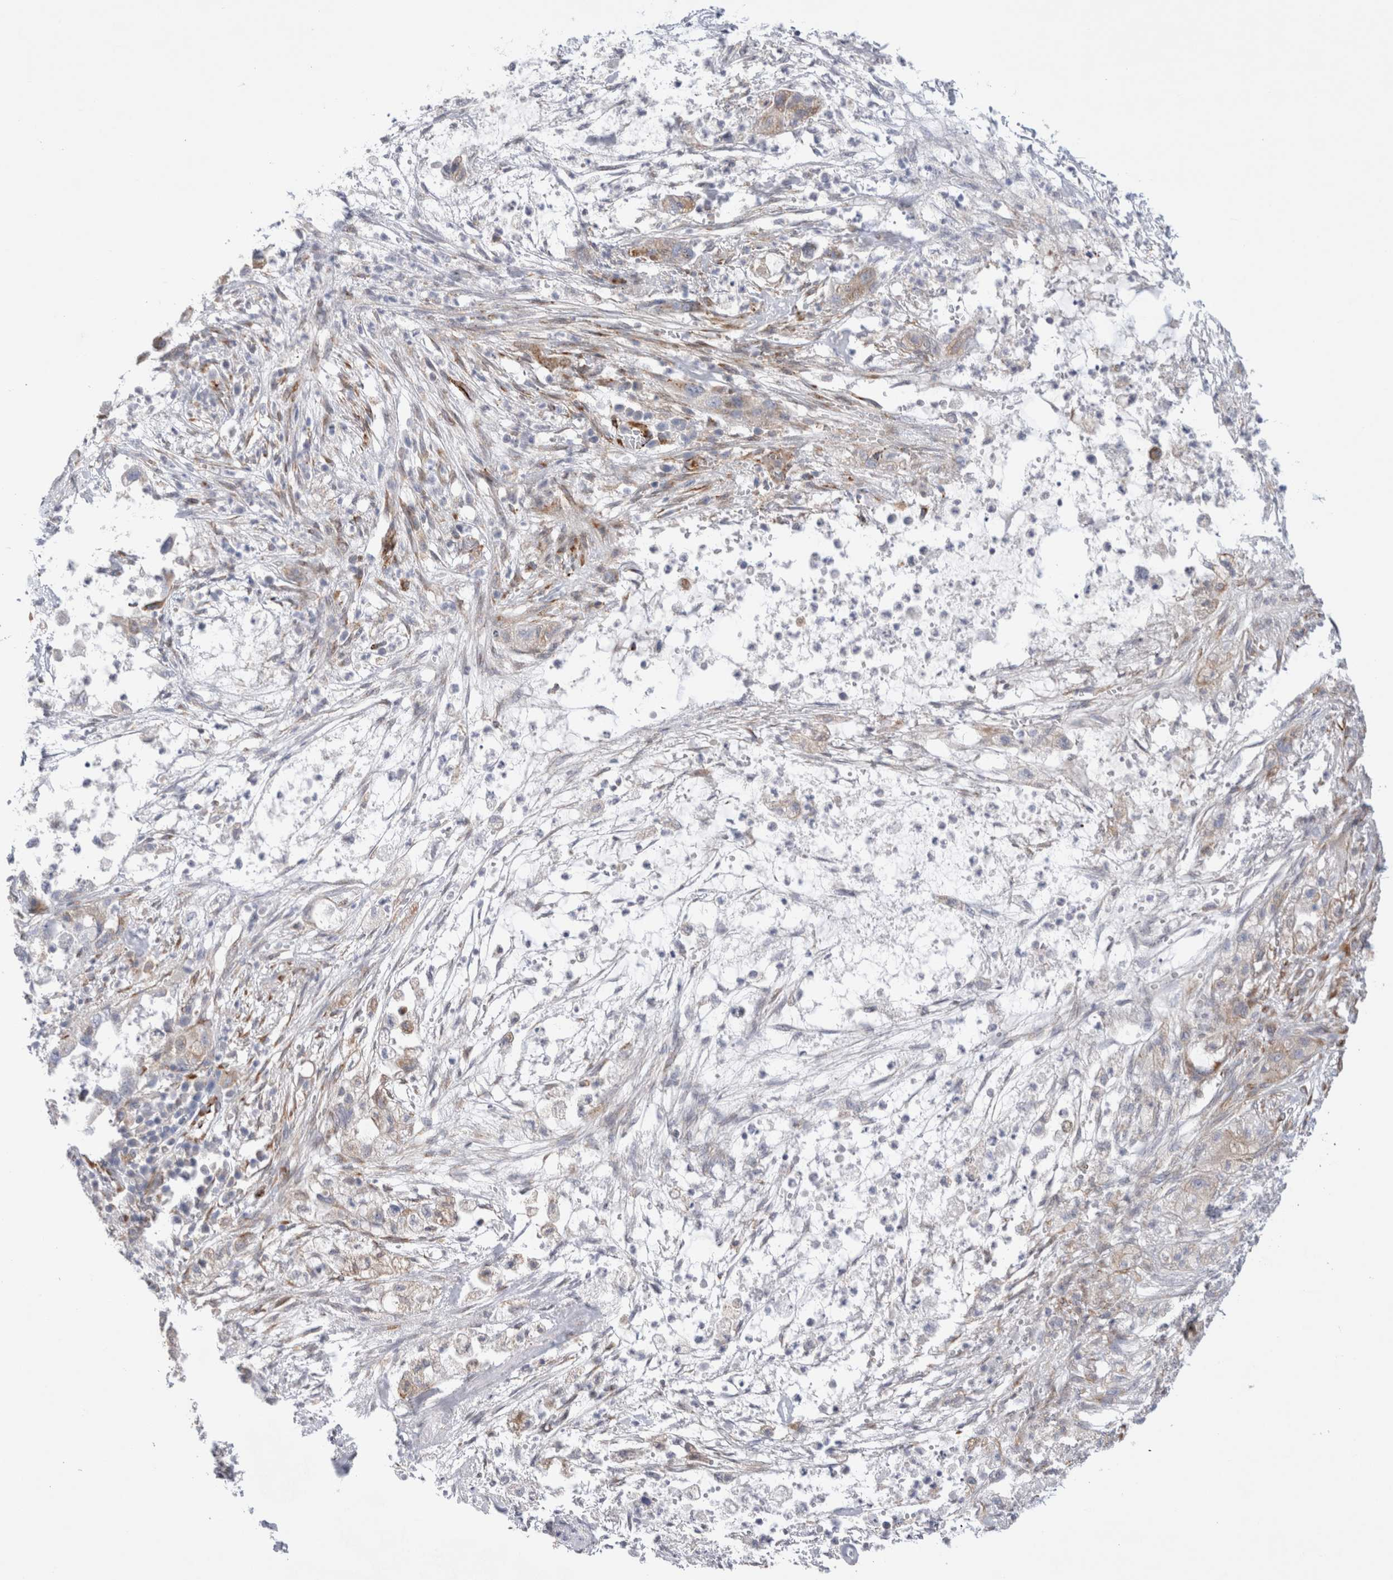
{"staining": {"intensity": "weak", "quantity": "<25%", "location": "cytoplasmic/membranous"}, "tissue": "pancreatic cancer", "cell_type": "Tumor cells", "image_type": "cancer", "snomed": [{"axis": "morphology", "description": "Adenocarcinoma, NOS"}, {"axis": "topography", "description": "Pancreas"}], "caption": "There is no significant staining in tumor cells of pancreatic cancer (adenocarcinoma).", "gene": "CNPY4", "patient": {"sex": "female", "age": 78}}